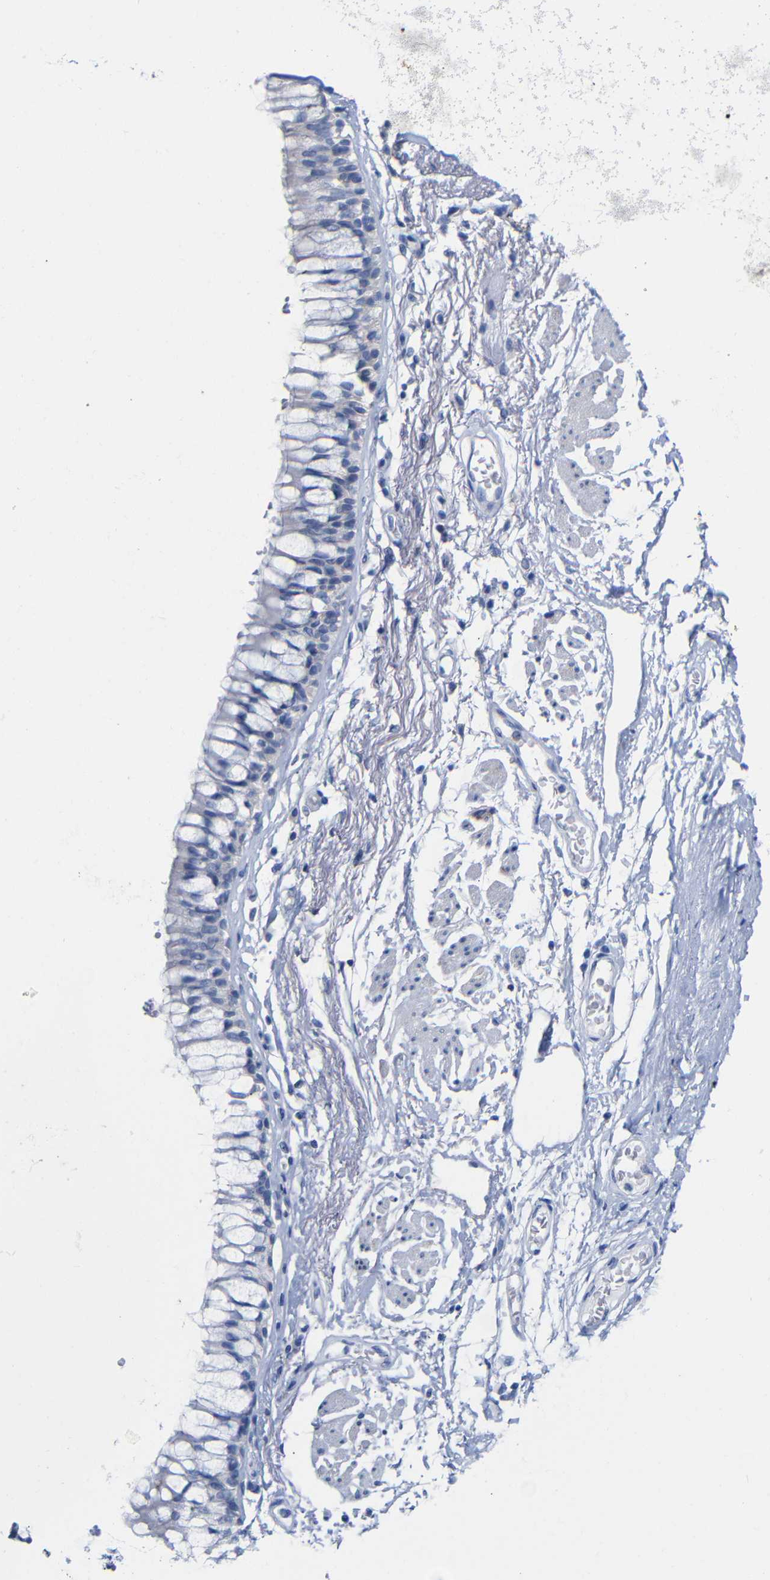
{"staining": {"intensity": "negative", "quantity": "none", "location": "none"}, "tissue": "adipose tissue", "cell_type": "Adipocytes", "image_type": "normal", "snomed": [{"axis": "morphology", "description": "Normal tissue, NOS"}, {"axis": "topography", "description": "Cartilage tissue"}, {"axis": "topography", "description": "Bronchus"}], "caption": "The photomicrograph reveals no staining of adipocytes in normal adipose tissue. (DAB (3,3'-diaminobenzidine) IHC, high magnification).", "gene": "CGNL1", "patient": {"sex": "female", "age": 73}}